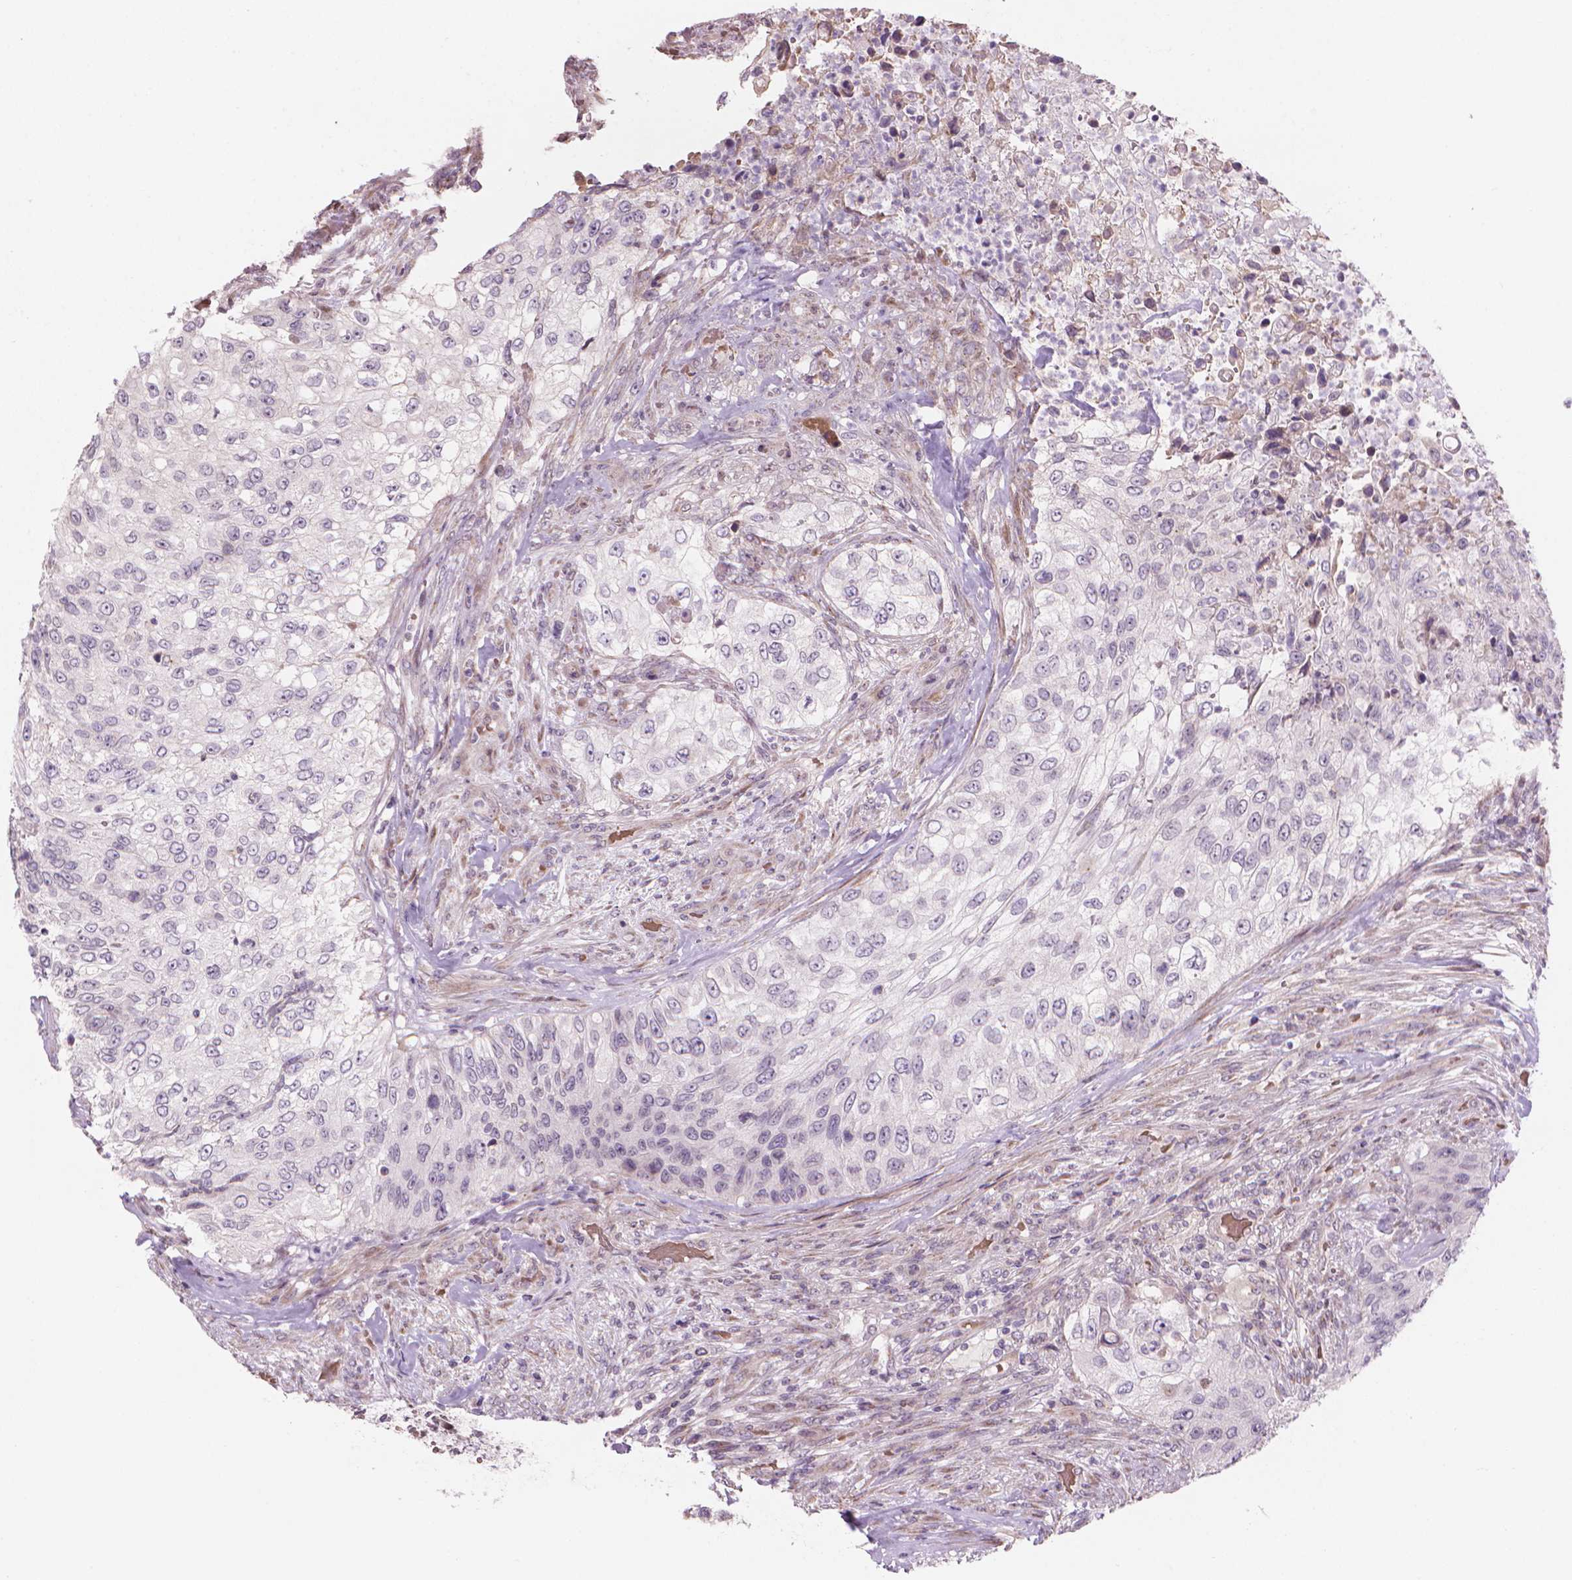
{"staining": {"intensity": "weak", "quantity": "<25%", "location": "nuclear"}, "tissue": "urothelial cancer", "cell_type": "Tumor cells", "image_type": "cancer", "snomed": [{"axis": "morphology", "description": "Urothelial carcinoma, High grade"}, {"axis": "topography", "description": "Urinary bladder"}], "caption": "Urothelial cancer stained for a protein using immunohistochemistry displays no positivity tumor cells.", "gene": "IFFO1", "patient": {"sex": "female", "age": 60}}